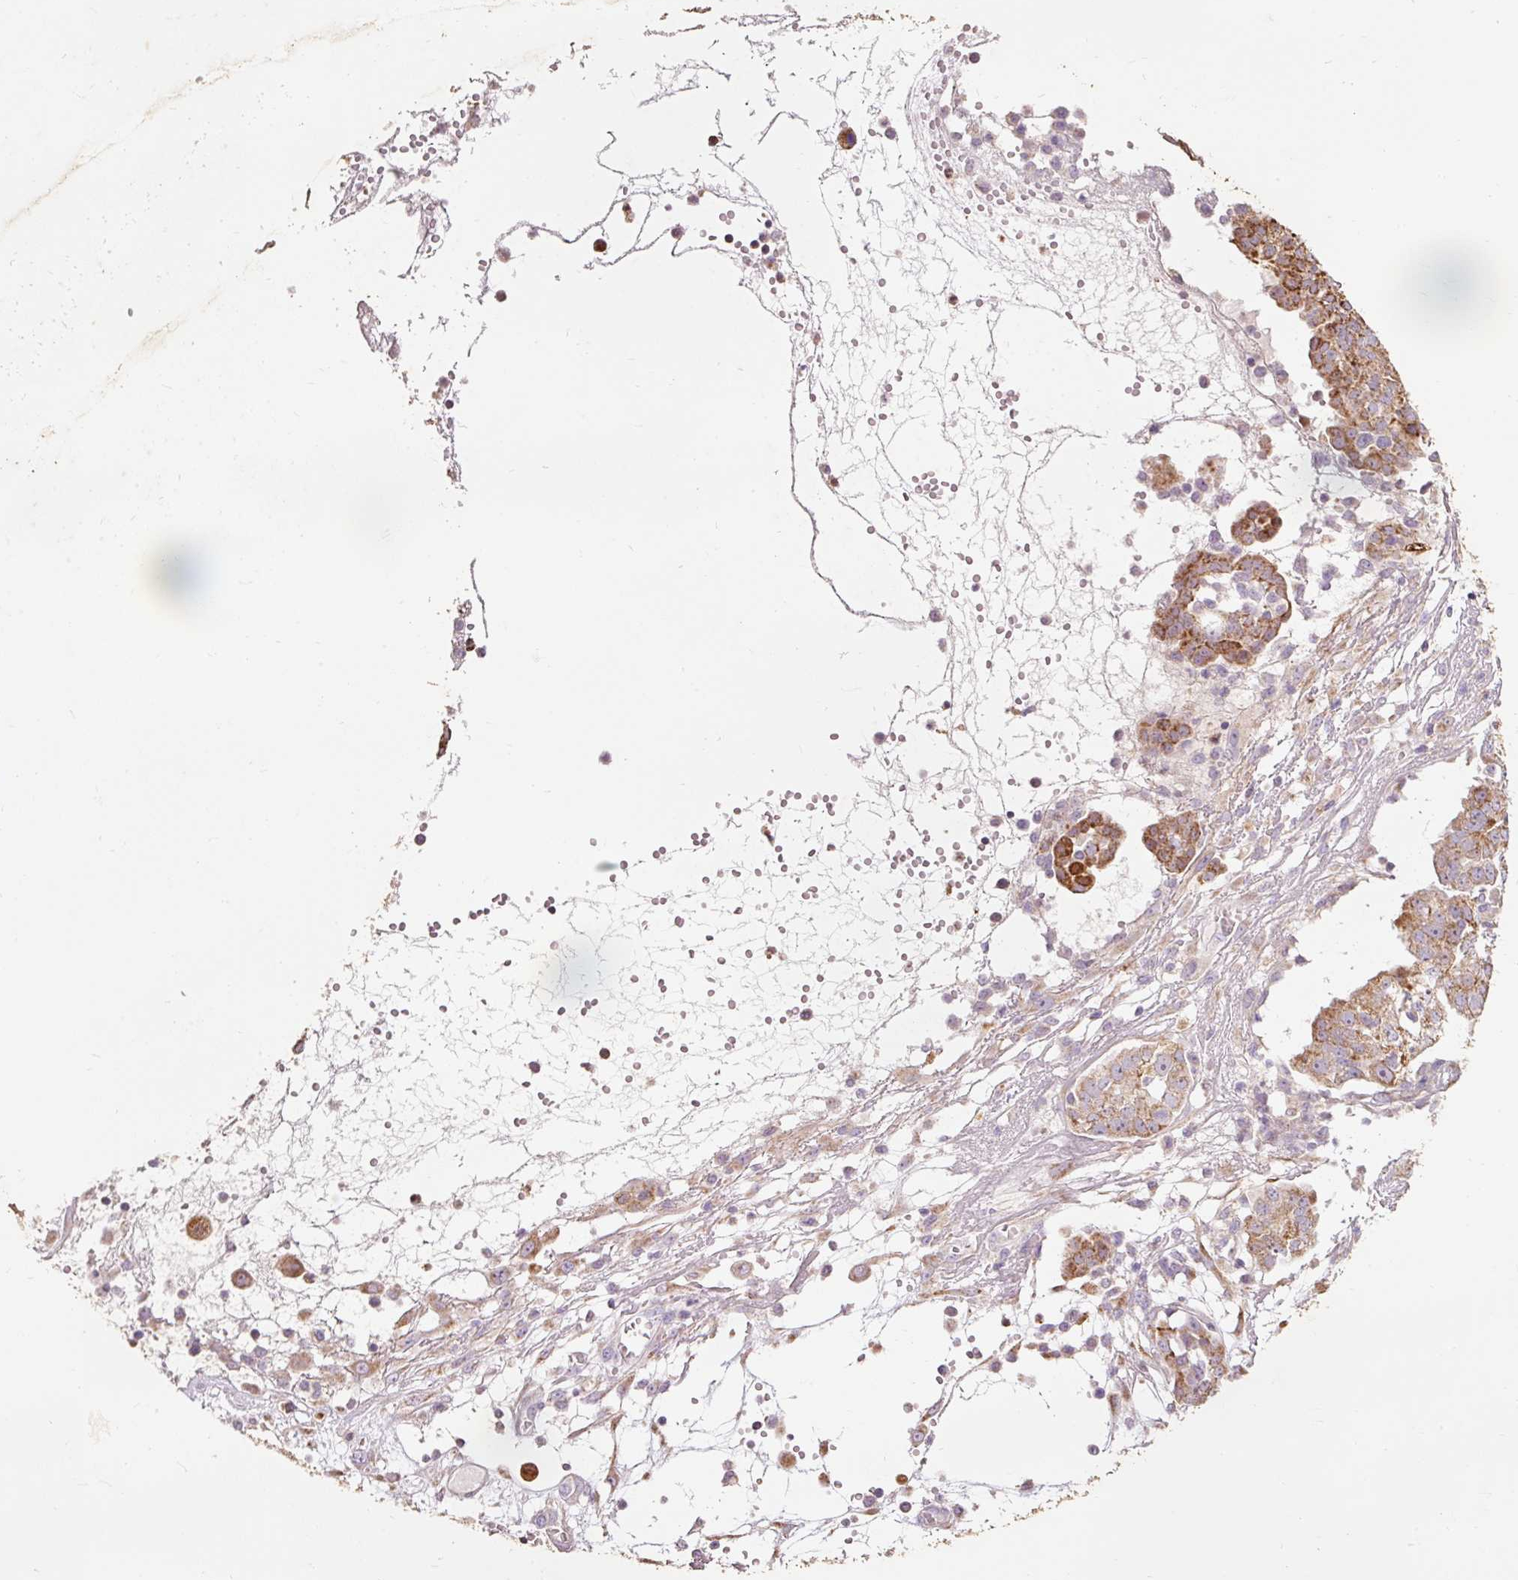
{"staining": {"intensity": "moderate", "quantity": ">75%", "location": "cytoplasmic/membranous"}, "tissue": "ovarian cancer", "cell_type": "Tumor cells", "image_type": "cancer", "snomed": [{"axis": "morphology", "description": "Cystadenocarcinoma, serous, NOS"}, {"axis": "topography", "description": "Soft tissue"}, {"axis": "topography", "description": "Ovary"}], "caption": "Human ovarian cancer (serous cystadenocarcinoma) stained for a protein (brown) displays moderate cytoplasmic/membranous positive staining in approximately >75% of tumor cells.", "gene": "PRDX5", "patient": {"sex": "female", "age": 57}}